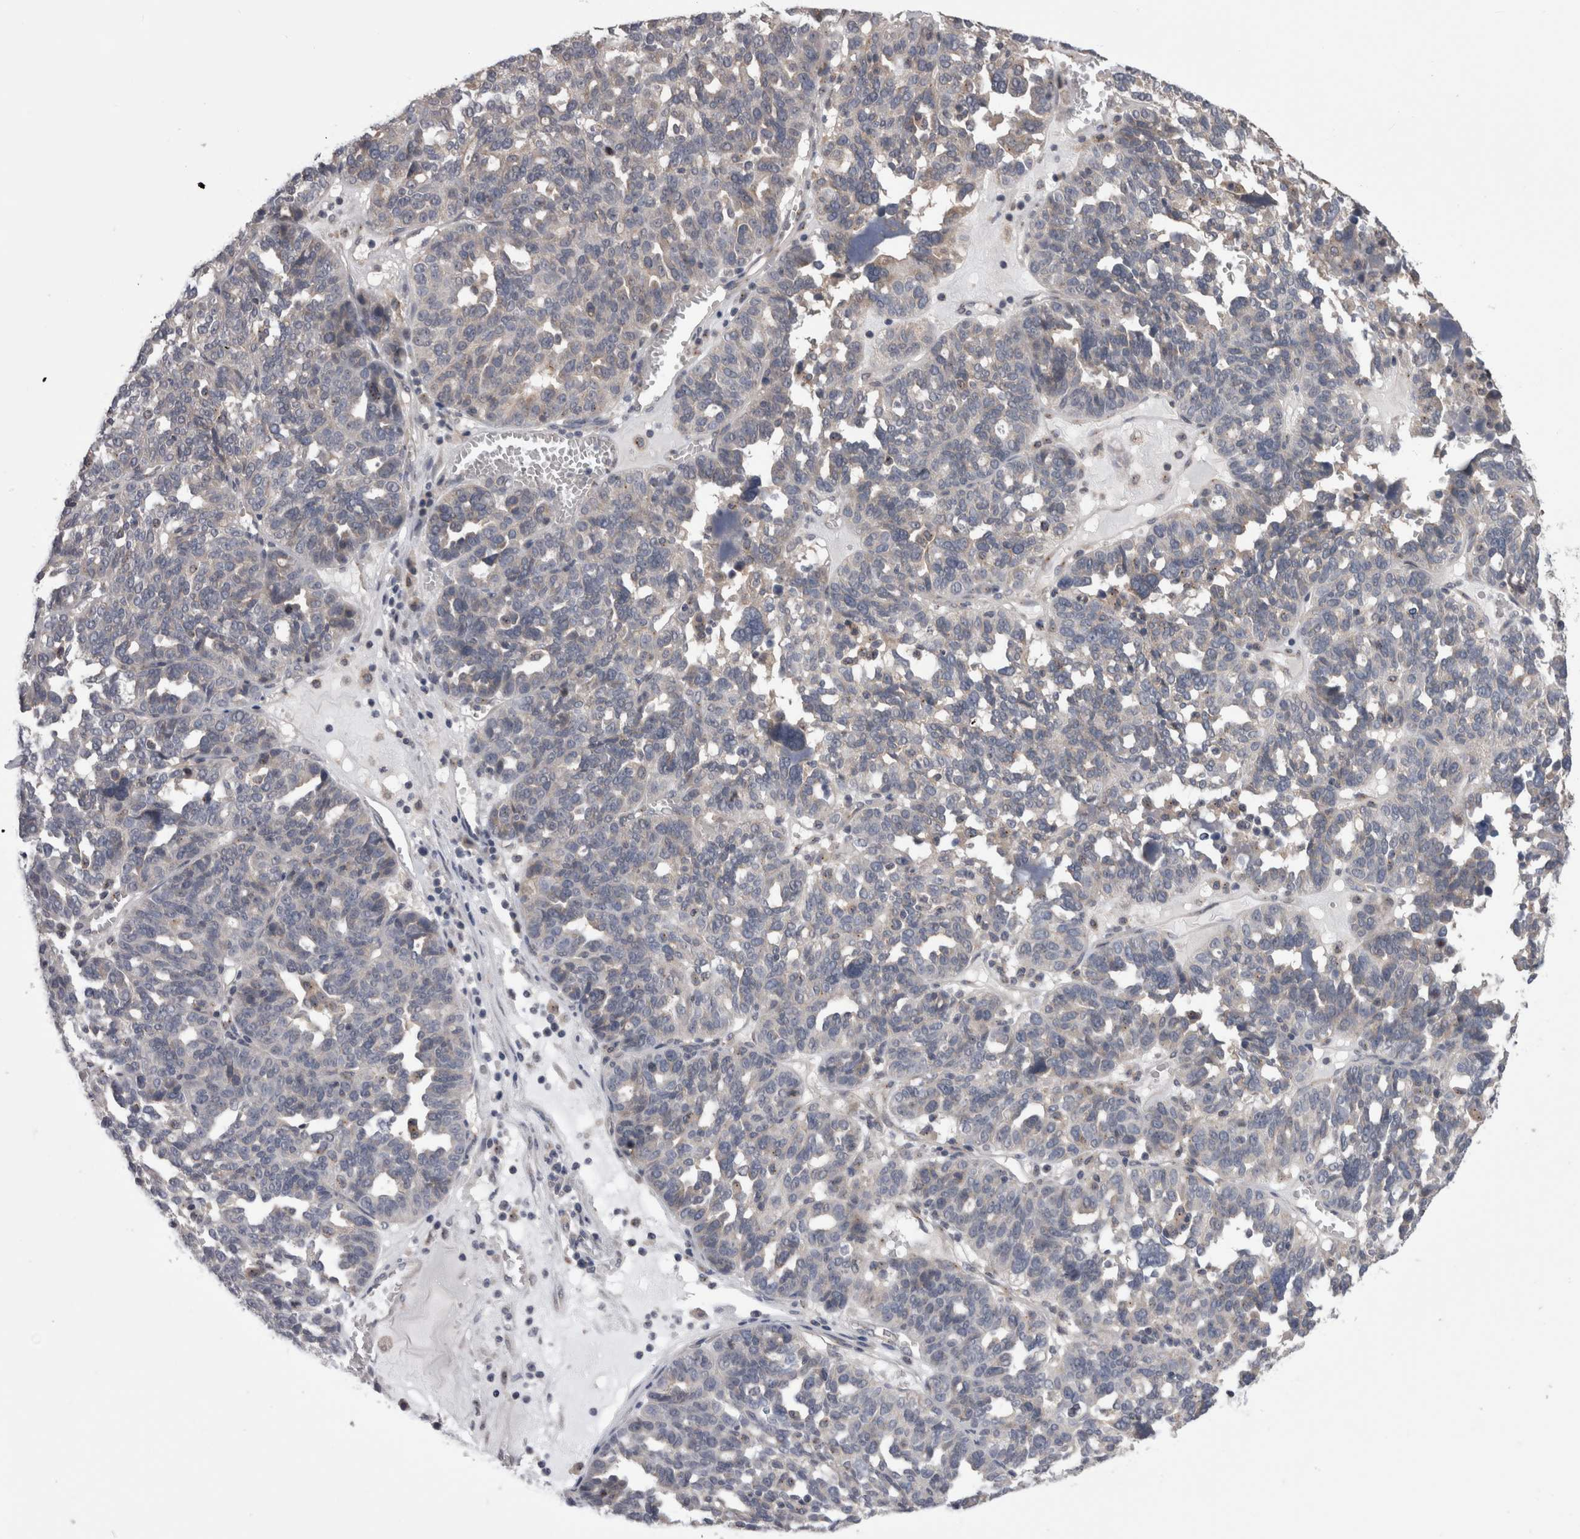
{"staining": {"intensity": "negative", "quantity": "none", "location": "none"}, "tissue": "ovarian cancer", "cell_type": "Tumor cells", "image_type": "cancer", "snomed": [{"axis": "morphology", "description": "Cystadenocarcinoma, serous, NOS"}, {"axis": "topography", "description": "Ovary"}], "caption": "Ovarian serous cystadenocarcinoma was stained to show a protein in brown. There is no significant expression in tumor cells.", "gene": "DCTN6", "patient": {"sex": "female", "age": 59}}